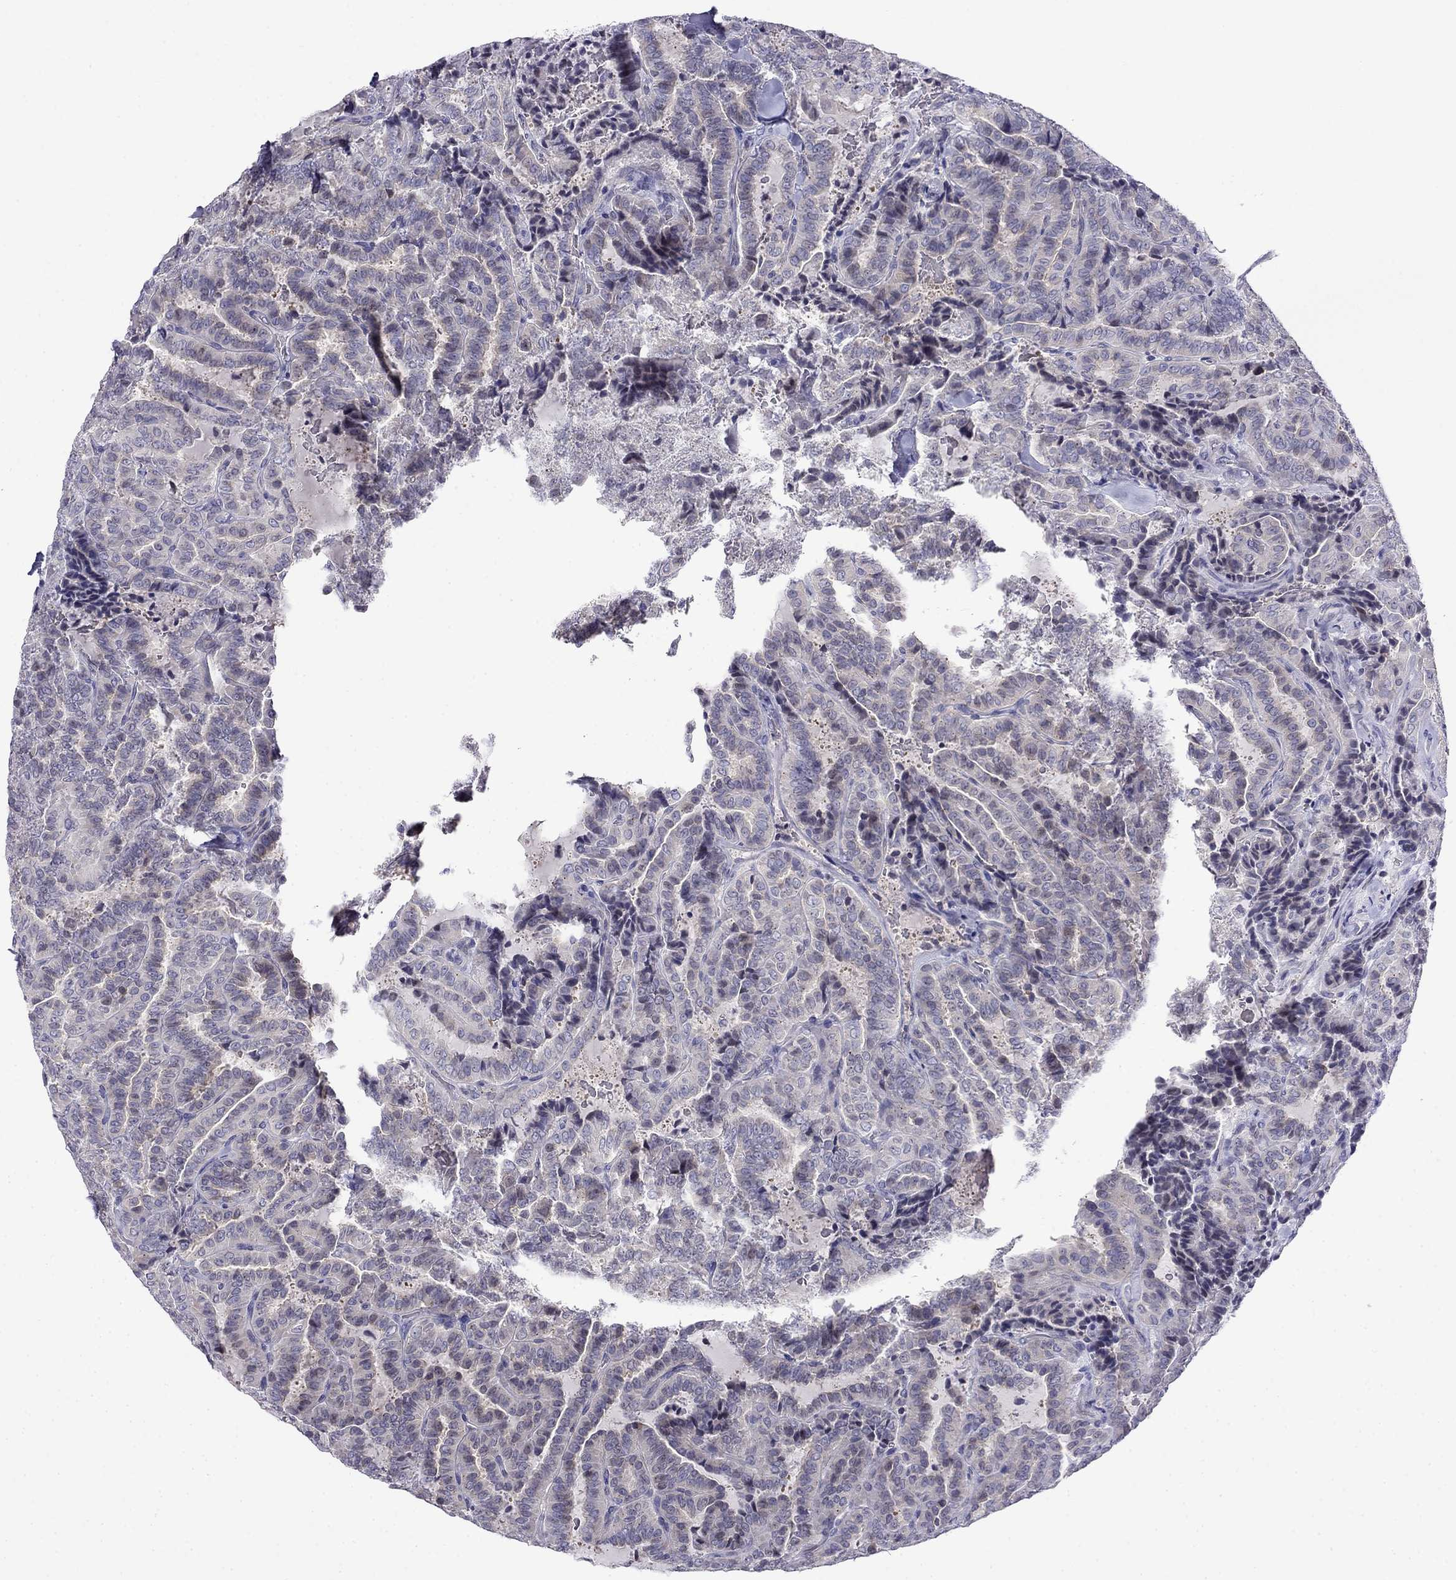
{"staining": {"intensity": "negative", "quantity": "none", "location": "none"}, "tissue": "thyroid cancer", "cell_type": "Tumor cells", "image_type": "cancer", "snomed": [{"axis": "morphology", "description": "Papillary adenocarcinoma, NOS"}, {"axis": "topography", "description": "Thyroid gland"}], "caption": "Histopathology image shows no protein positivity in tumor cells of papillary adenocarcinoma (thyroid) tissue.", "gene": "PRR18", "patient": {"sex": "female", "age": 39}}